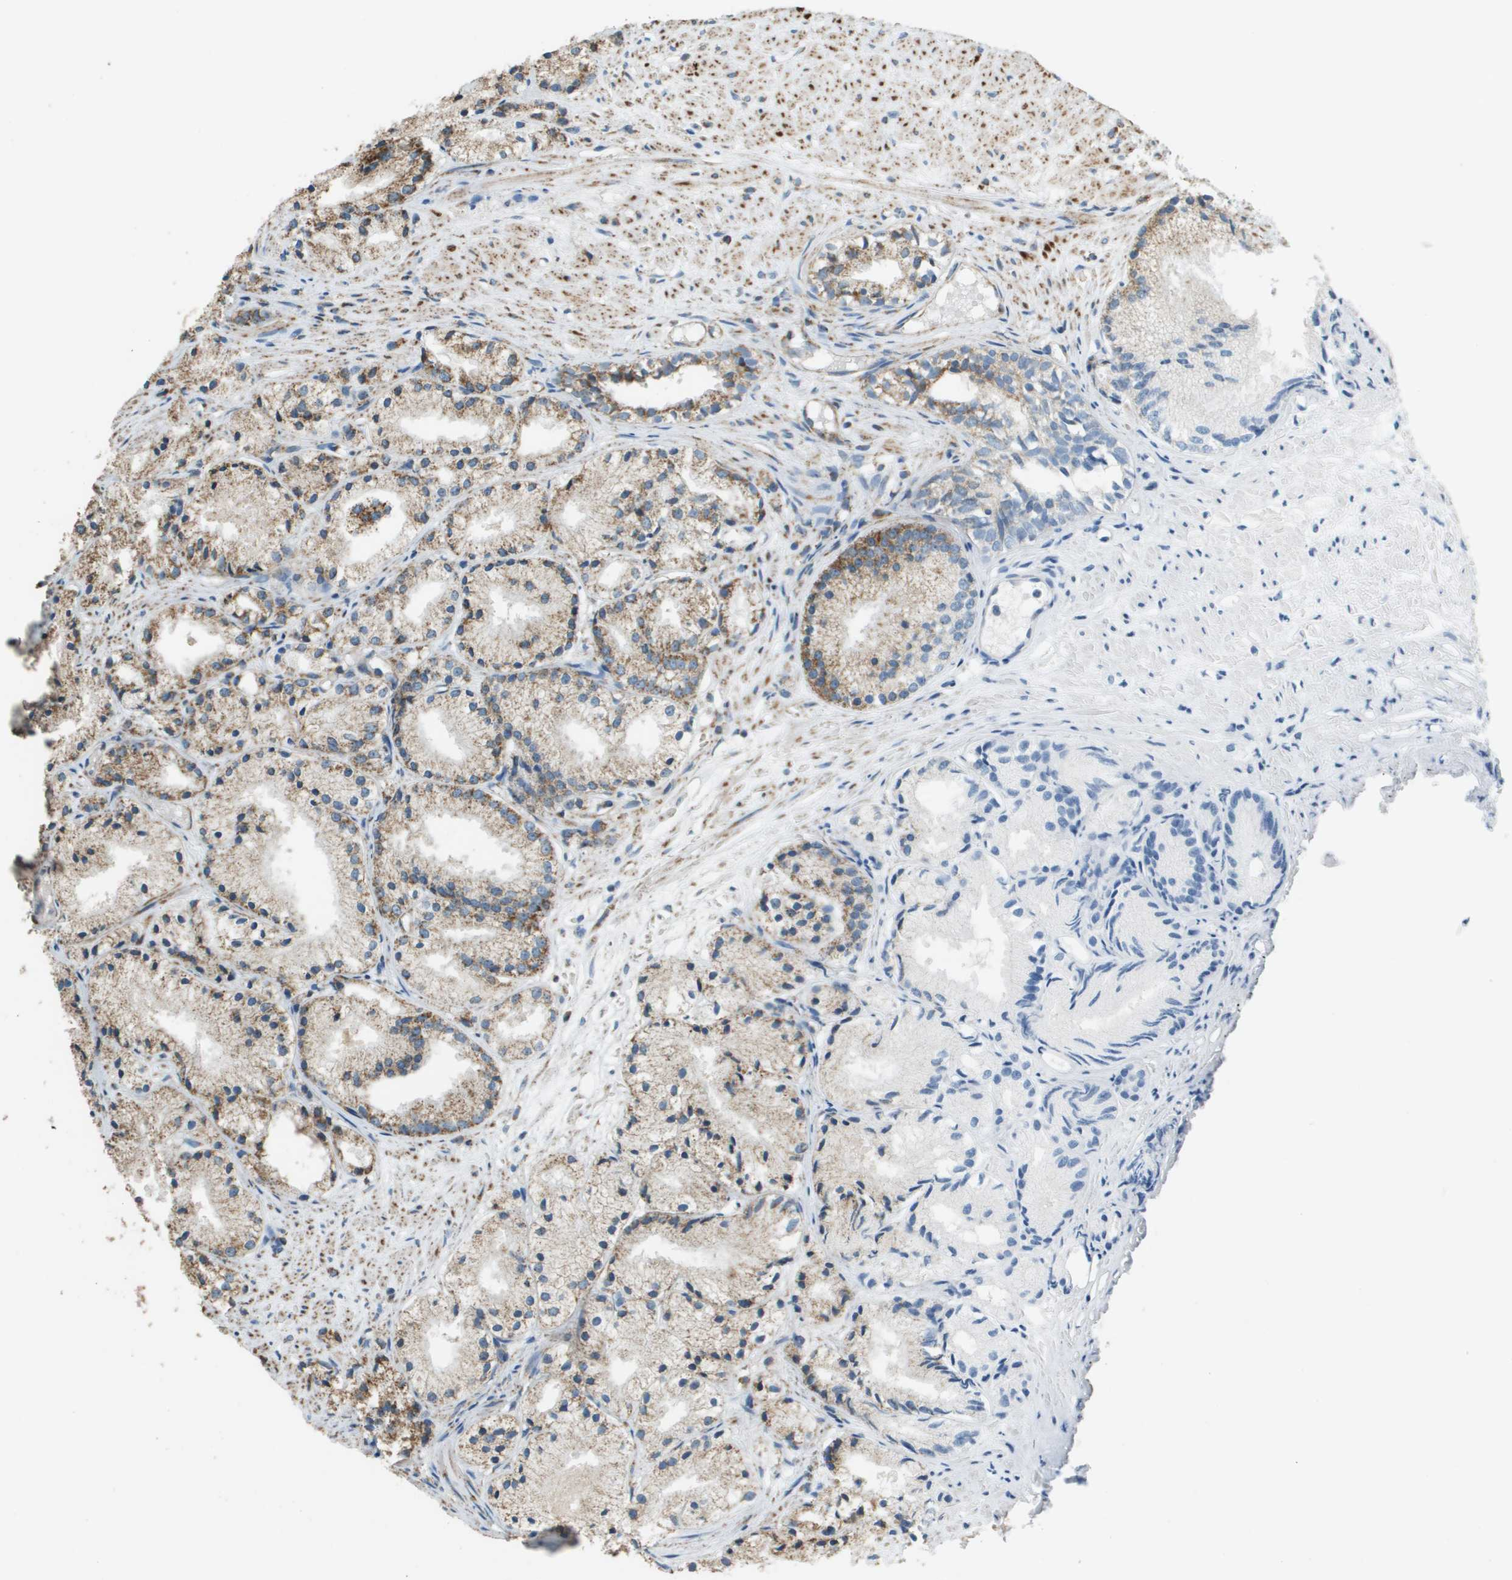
{"staining": {"intensity": "weak", "quantity": "25%-75%", "location": "cytoplasmic/membranous"}, "tissue": "prostate cancer", "cell_type": "Tumor cells", "image_type": "cancer", "snomed": [{"axis": "morphology", "description": "Adenocarcinoma, Low grade"}, {"axis": "topography", "description": "Prostate"}], "caption": "A low amount of weak cytoplasmic/membranous expression is present in approximately 25%-75% of tumor cells in prostate cancer (adenocarcinoma (low-grade)) tissue. The staining was performed using DAB (3,3'-diaminobenzidine) to visualize the protein expression in brown, while the nuclei were stained in blue with hematoxylin (Magnification: 20x).", "gene": "FH", "patient": {"sex": "male", "age": 72}}